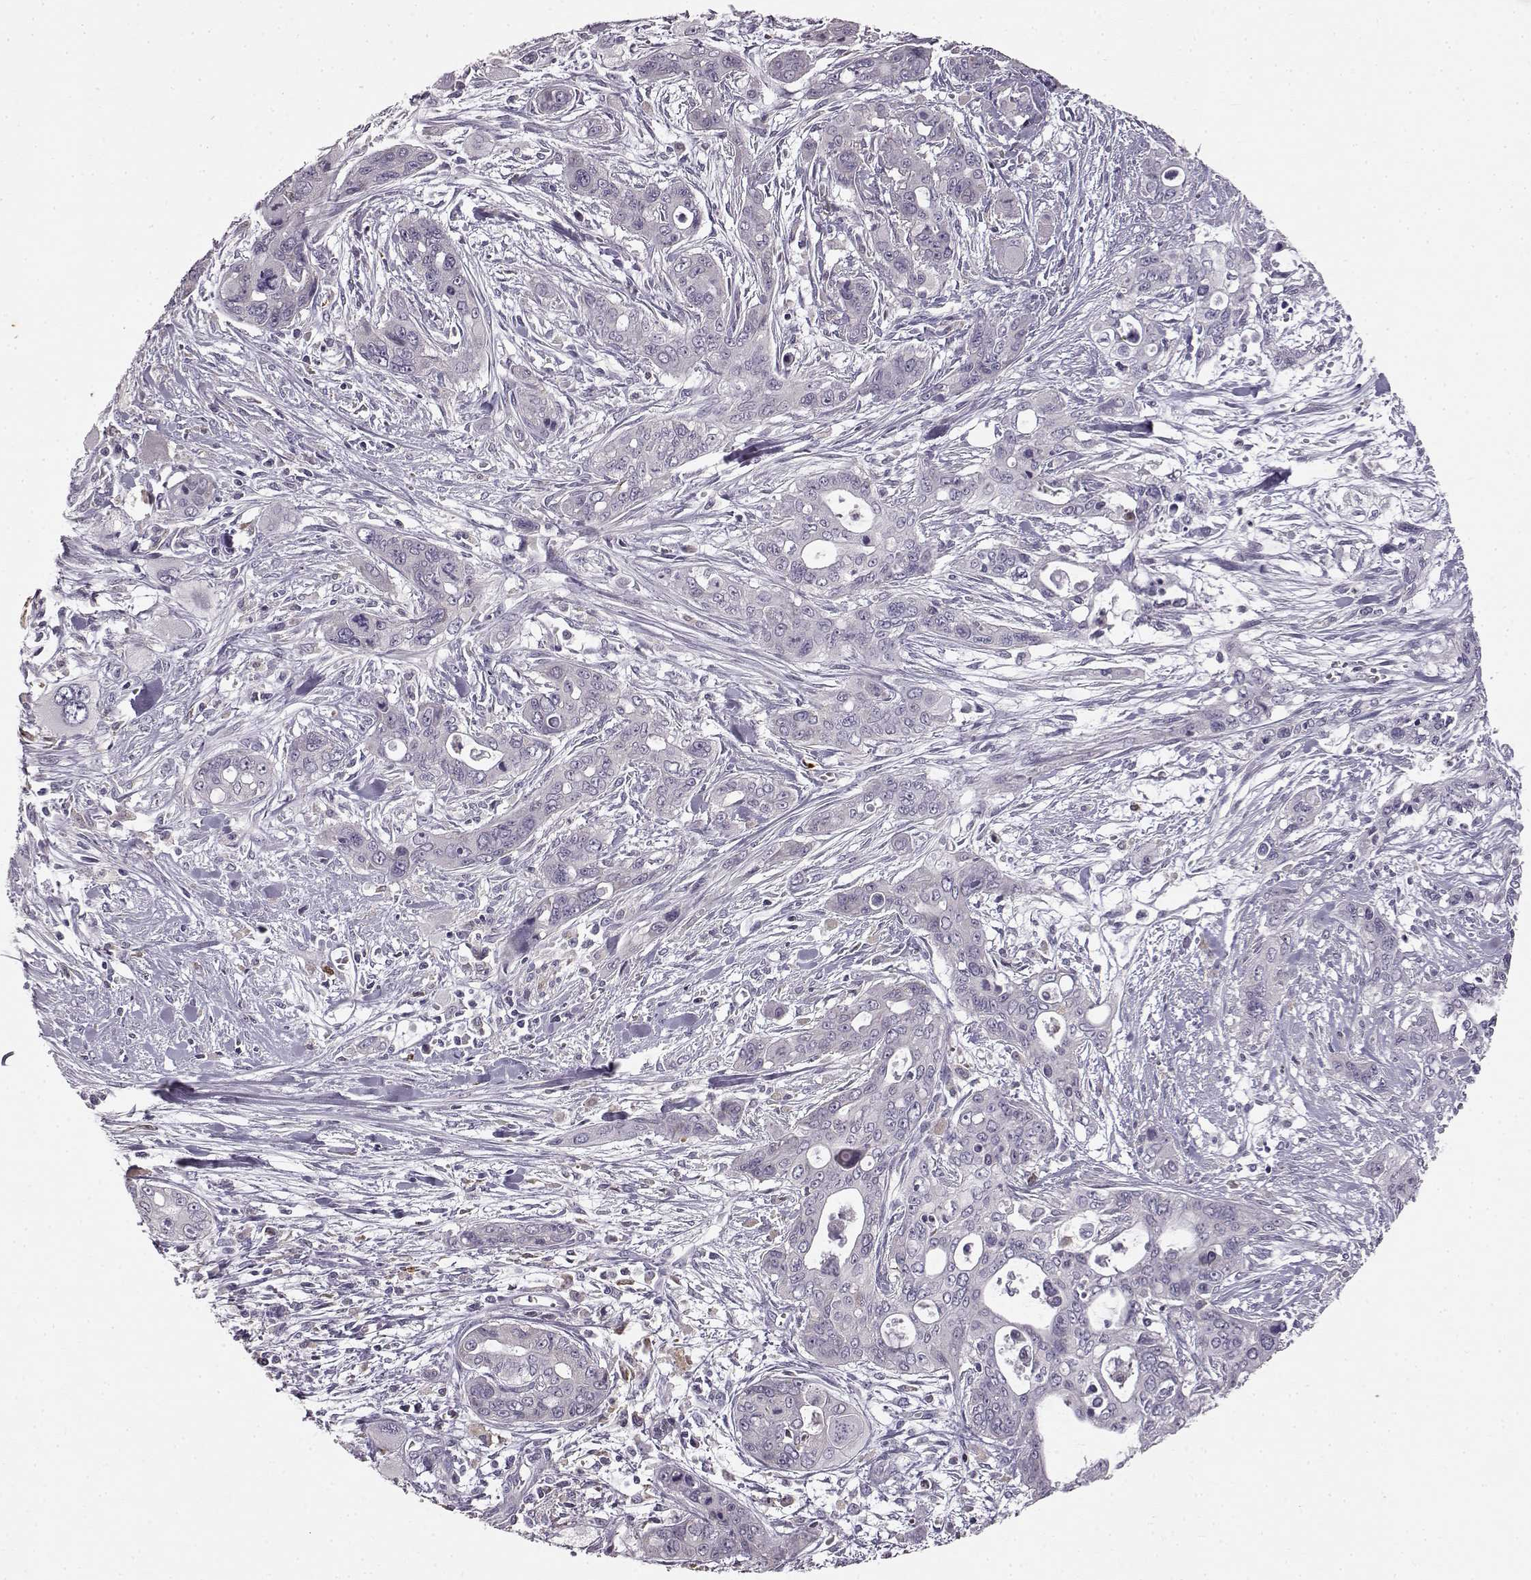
{"staining": {"intensity": "negative", "quantity": "none", "location": "none"}, "tissue": "pancreatic cancer", "cell_type": "Tumor cells", "image_type": "cancer", "snomed": [{"axis": "morphology", "description": "Adenocarcinoma, NOS"}, {"axis": "topography", "description": "Pancreas"}], "caption": "Immunohistochemical staining of human adenocarcinoma (pancreatic) demonstrates no significant staining in tumor cells.", "gene": "SPAG17", "patient": {"sex": "male", "age": 47}}